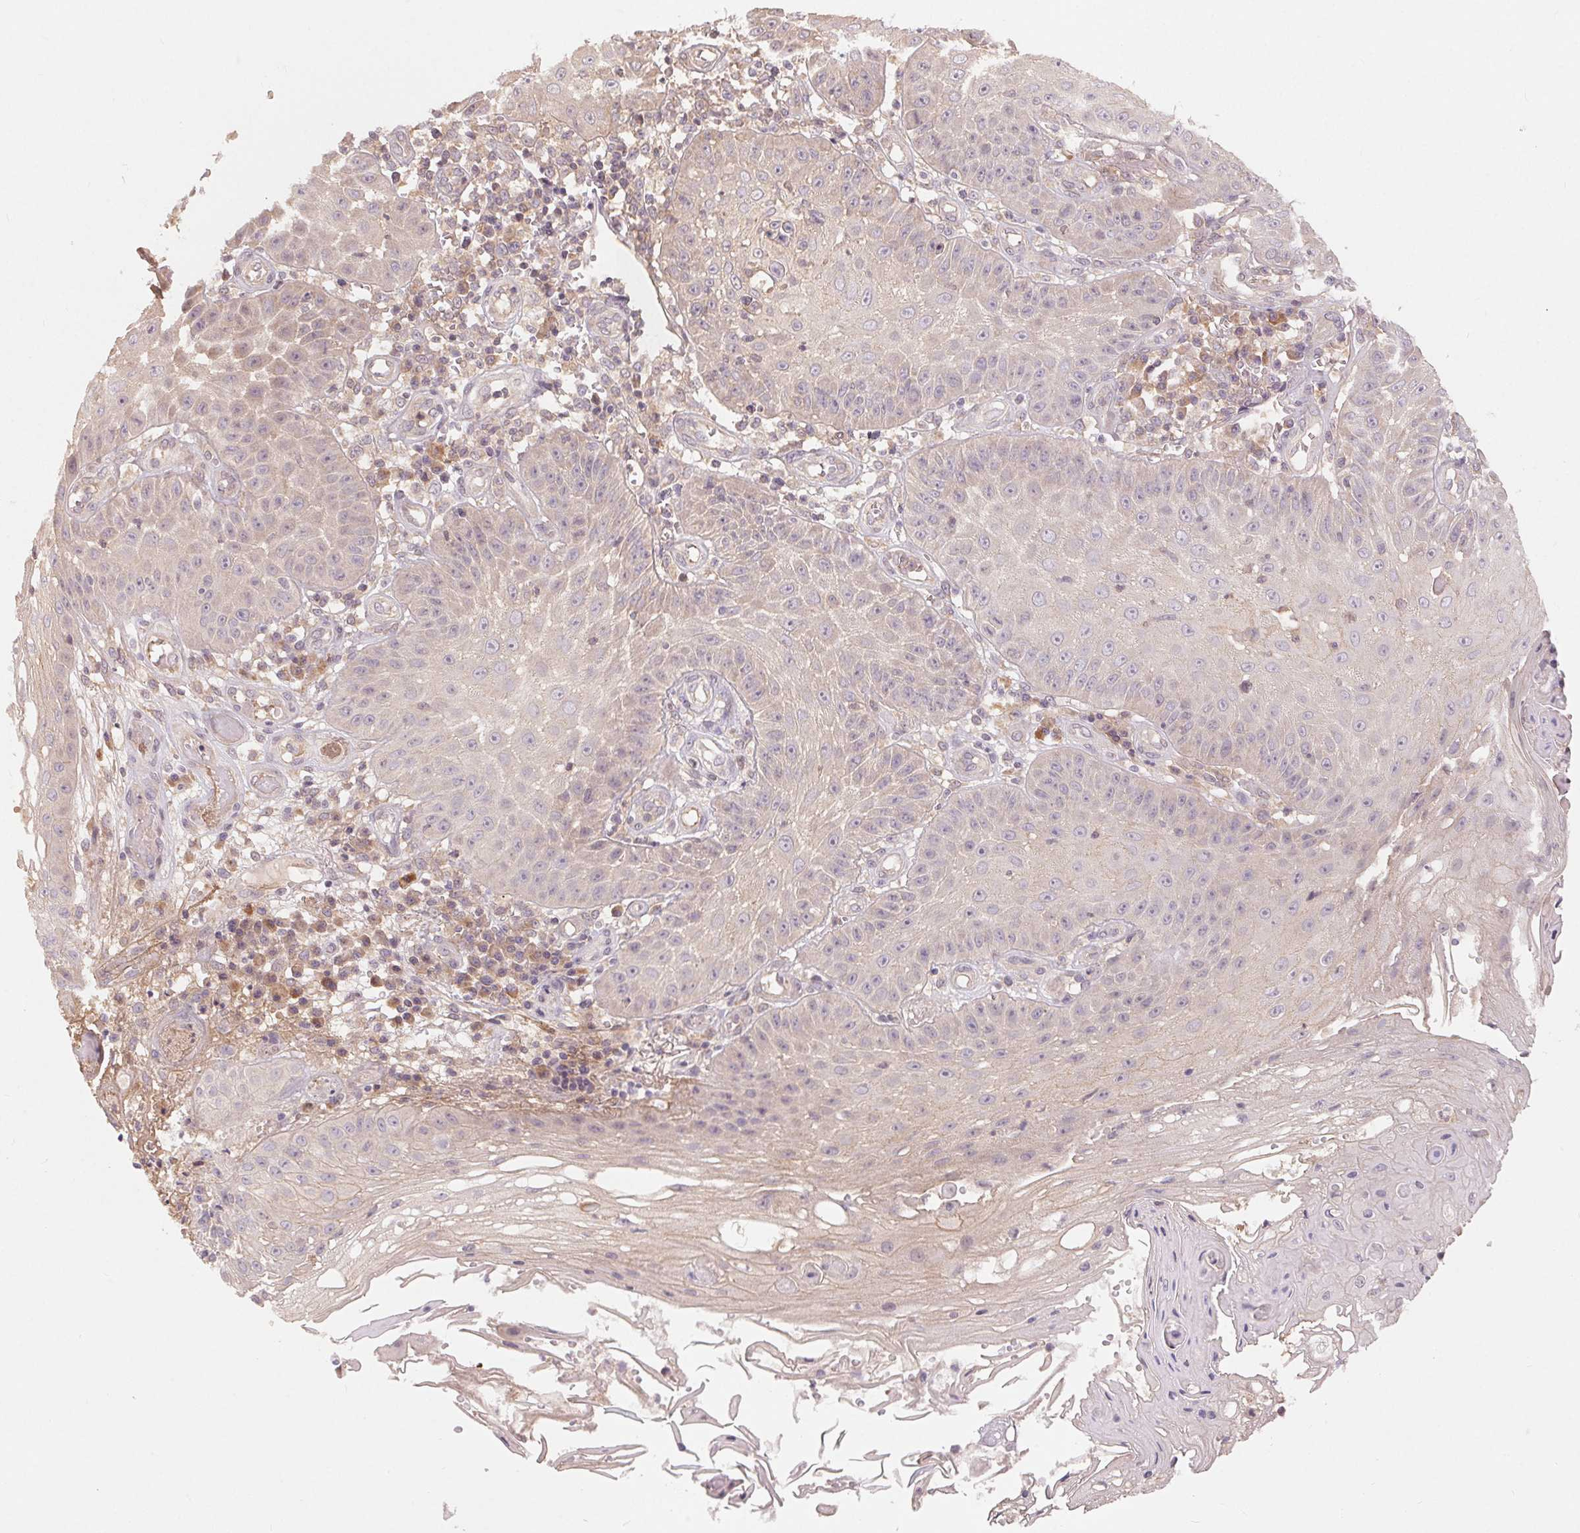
{"staining": {"intensity": "weak", "quantity": "<25%", "location": "cytoplasmic/membranous"}, "tissue": "skin cancer", "cell_type": "Tumor cells", "image_type": "cancer", "snomed": [{"axis": "morphology", "description": "Squamous cell carcinoma, NOS"}, {"axis": "topography", "description": "Skin"}], "caption": "DAB immunohistochemical staining of human squamous cell carcinoma (skin) displays no significant expression in tumor cells.", "gene": "MAPKAPK2", "patient": {"sex": "male", "age": 70}}